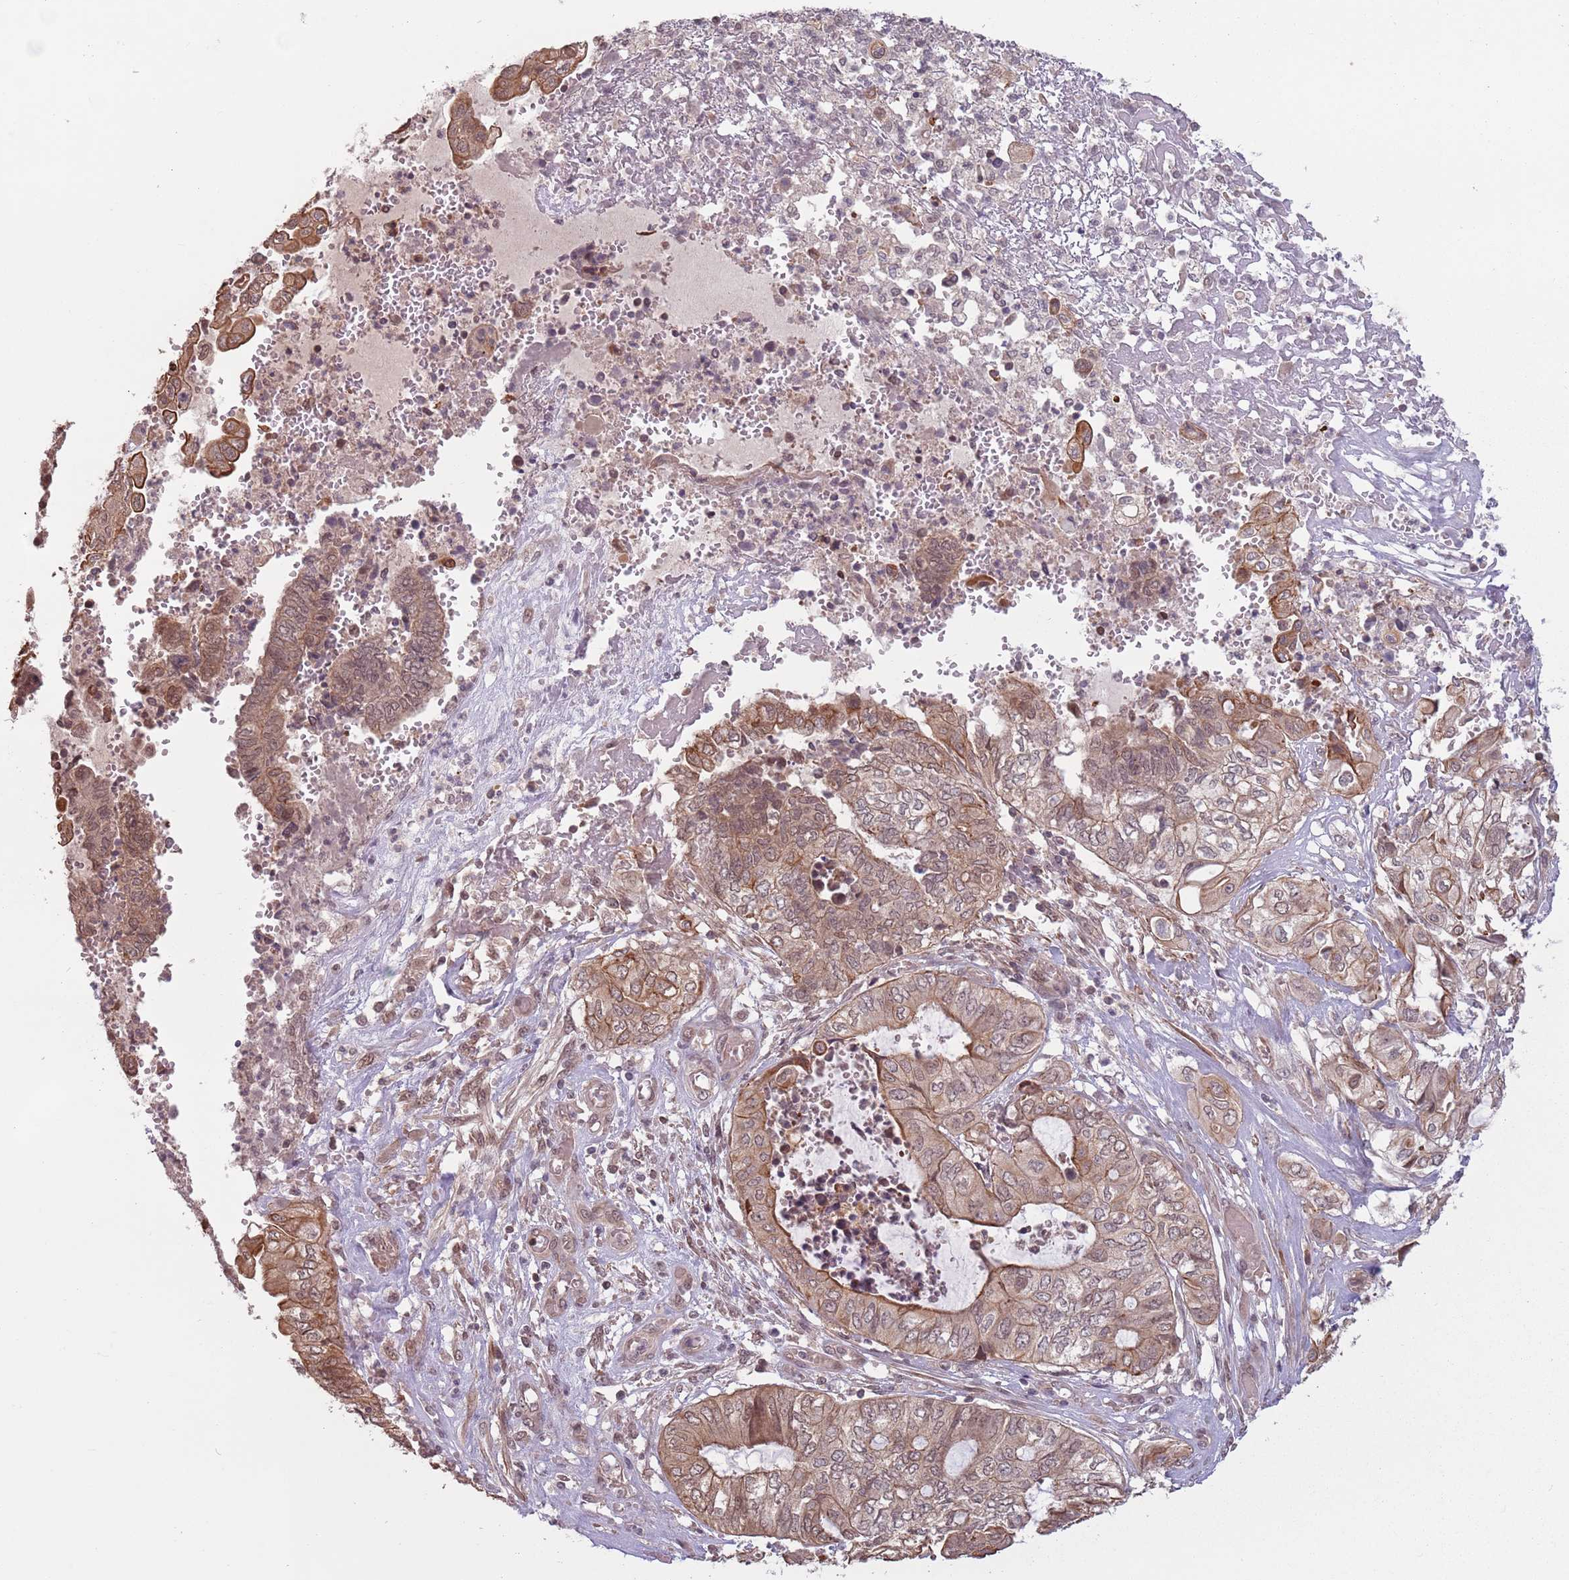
{"staining": {"intensity": "moderate", "quantity": ">75%", "location": "cytoplasmic/membranous,nuclear"}, "tissue": "endometrial cancer", "cell_type": "Tumor cells", "image_type": "cancer", "snomed": [{"axis": "morphology", "description": "Adenocarcinoma, NOS"}, {"axis": "topography", "description": "Uterus"}, {"axis": "topography", "description": "Endometrium"}], "caption": "A micrograph of adenocarcinoma (endometrial) stained for a protein reveals moderate cytoplasmic/membranous and nuclear brown staining in tumor cells.", "gene": "CCDC154", "patient": {"sex": "female", "age": 70}}